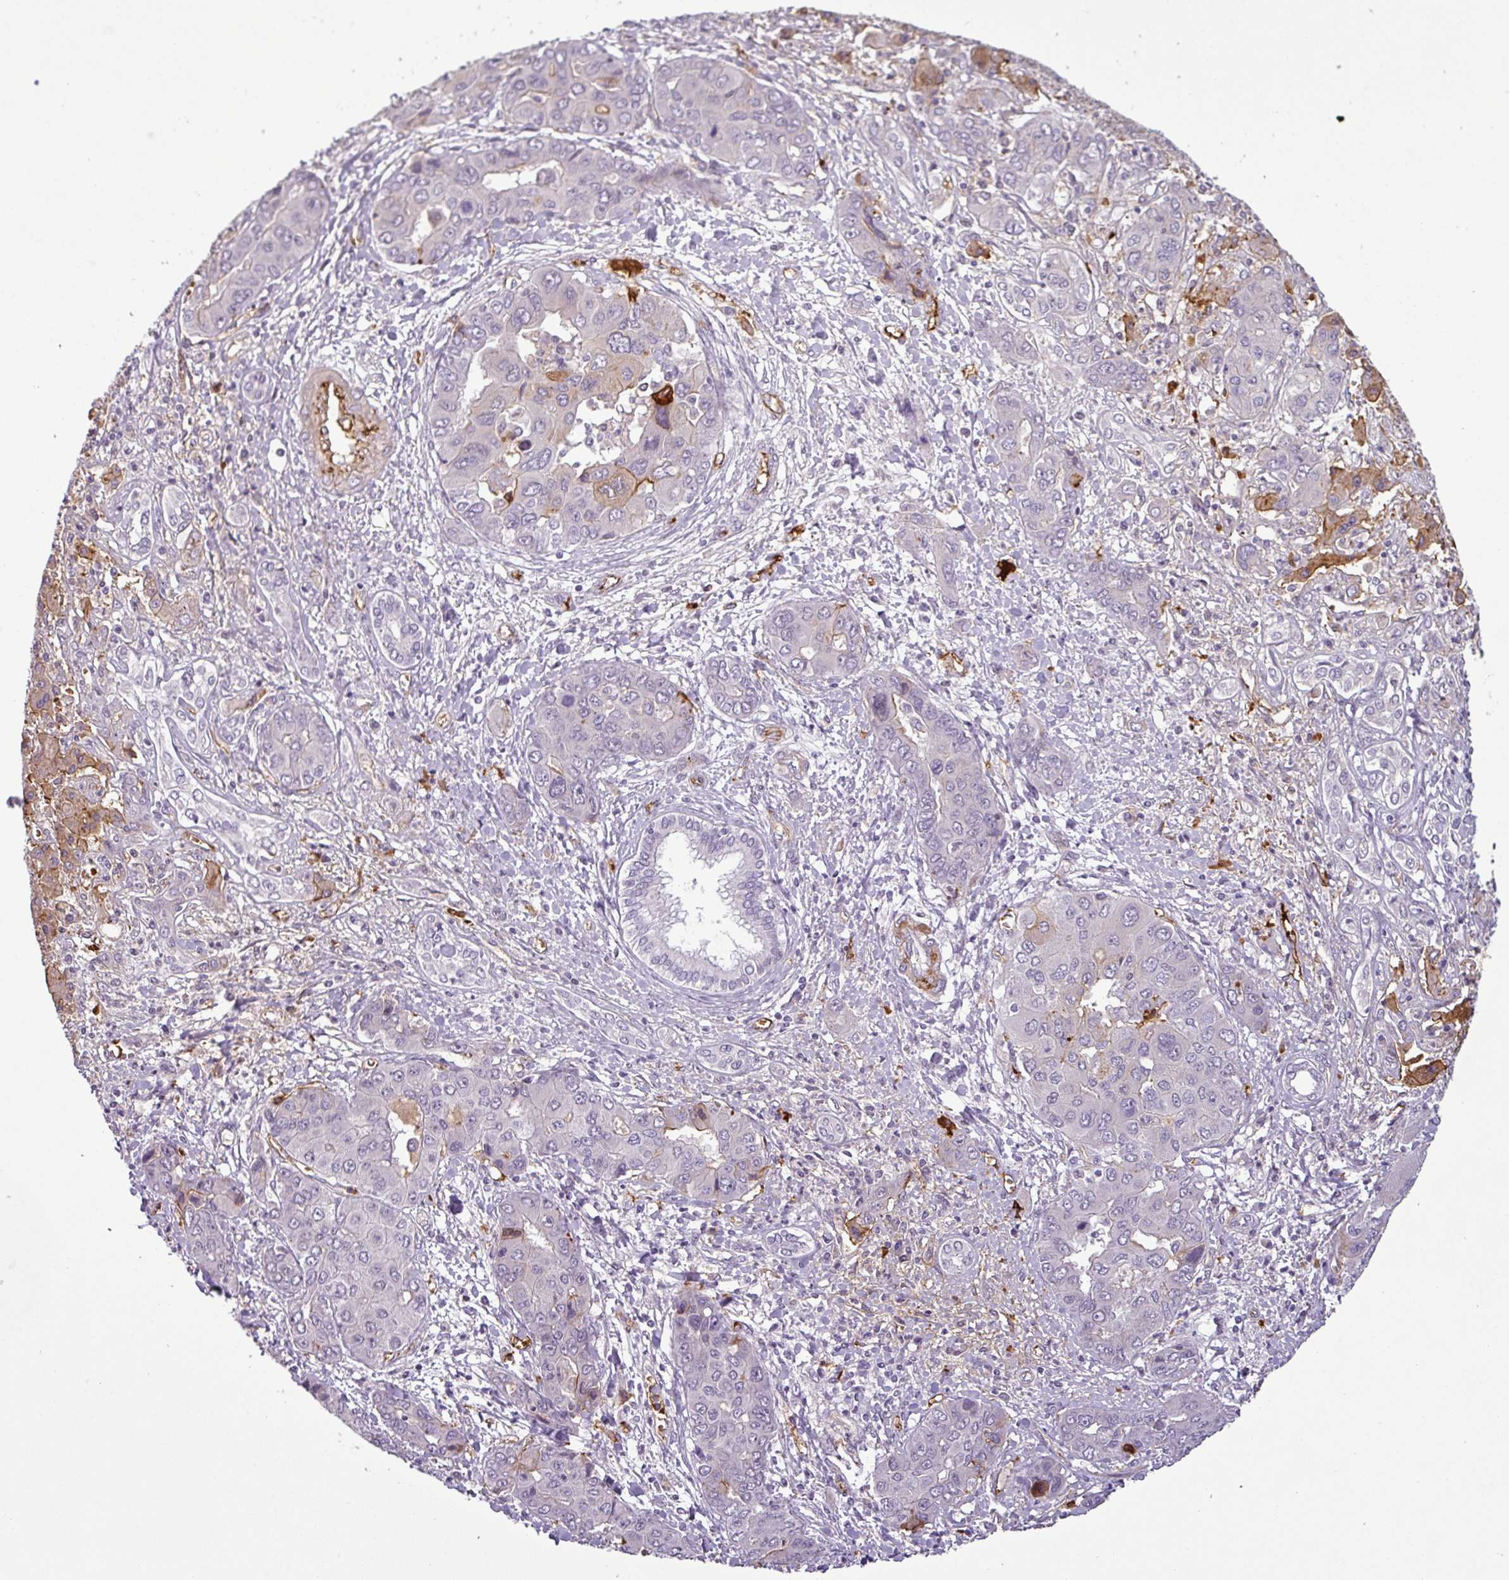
{"staining": {"intensity": "negative", "quantity": "none", "location": "none"}, "tissue": "liver cancer", "cell_type": "Tumor cells", "image_type": "cancer", "snomed": [{"axis": "morphology", "description": "Cholangiocarcinoma"}, {"axis": "topography", "description": "Liver"}], "caption": "This is an immunohistochemistry (IHC) photomicrograph of human liver cancer (cholangiocarcinoma). There is no staining in tumor cells.", "gene": "APOC1", "patient": {"sex": "male", "age": 67}}